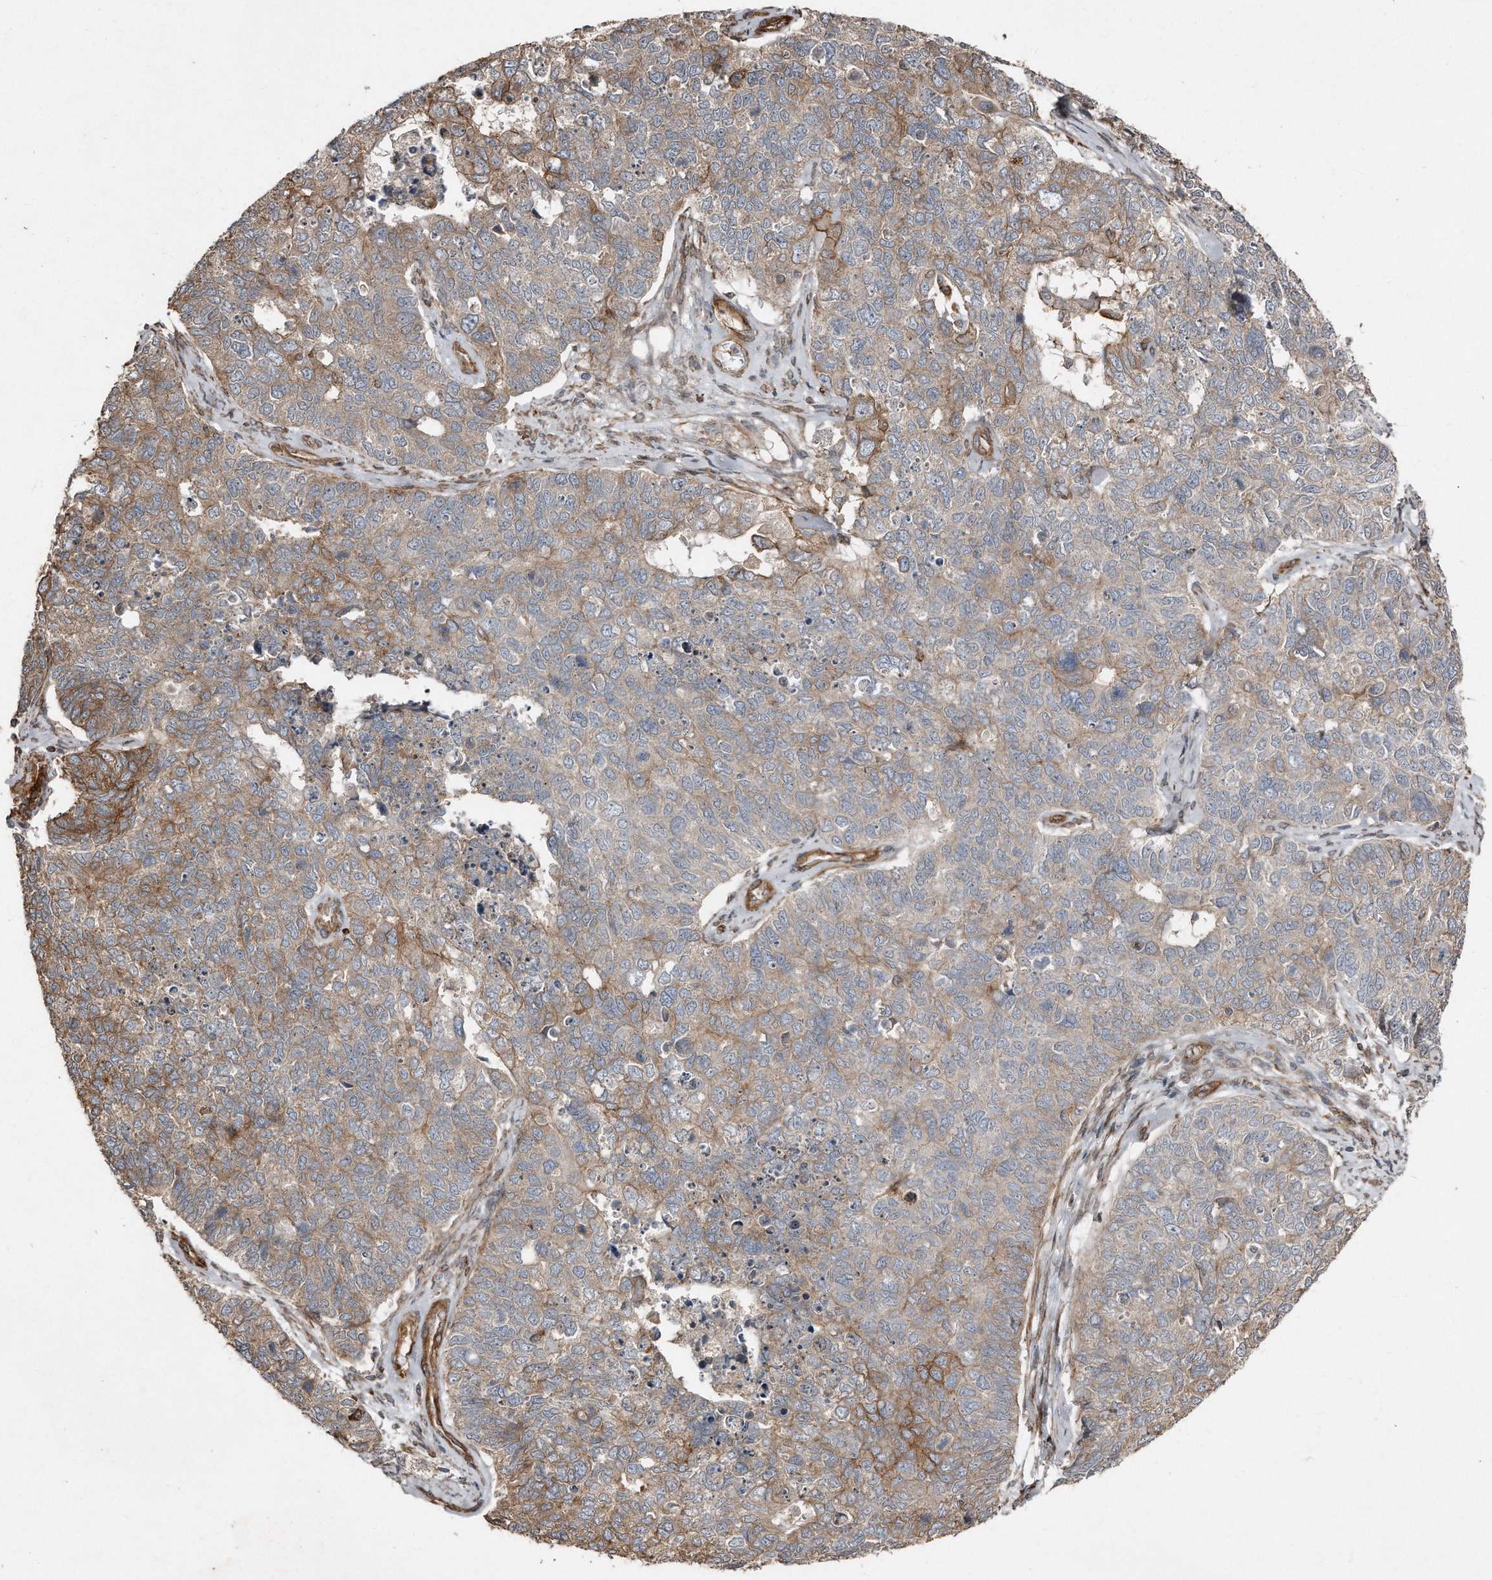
{"staining": {"intensity": "moderate", "quantity": "<25%", "location": "cytoplasmic/membranous"}, "tissue": "cervical cancer", "cell_type": "Tumor cells", "image_type": "cancer", "snomed": [{"axis": "morphology", "description": "Squamous cell carcinoma, NOS"}, {"axis": "topography", "description": "Cervix"}], "caption": "IHC histopathology image of neoplastic tissue: squamous cell carcinoma (cervical) stained using IHC reveals low levels of moderate protein expression localized specifically in the cytoplasmic/membranous of tumor cells, appearing as a cytoplasmic/membranous brown color.", "gene": "SNAP47", "patient": {"sex": "female", "age": 63}}